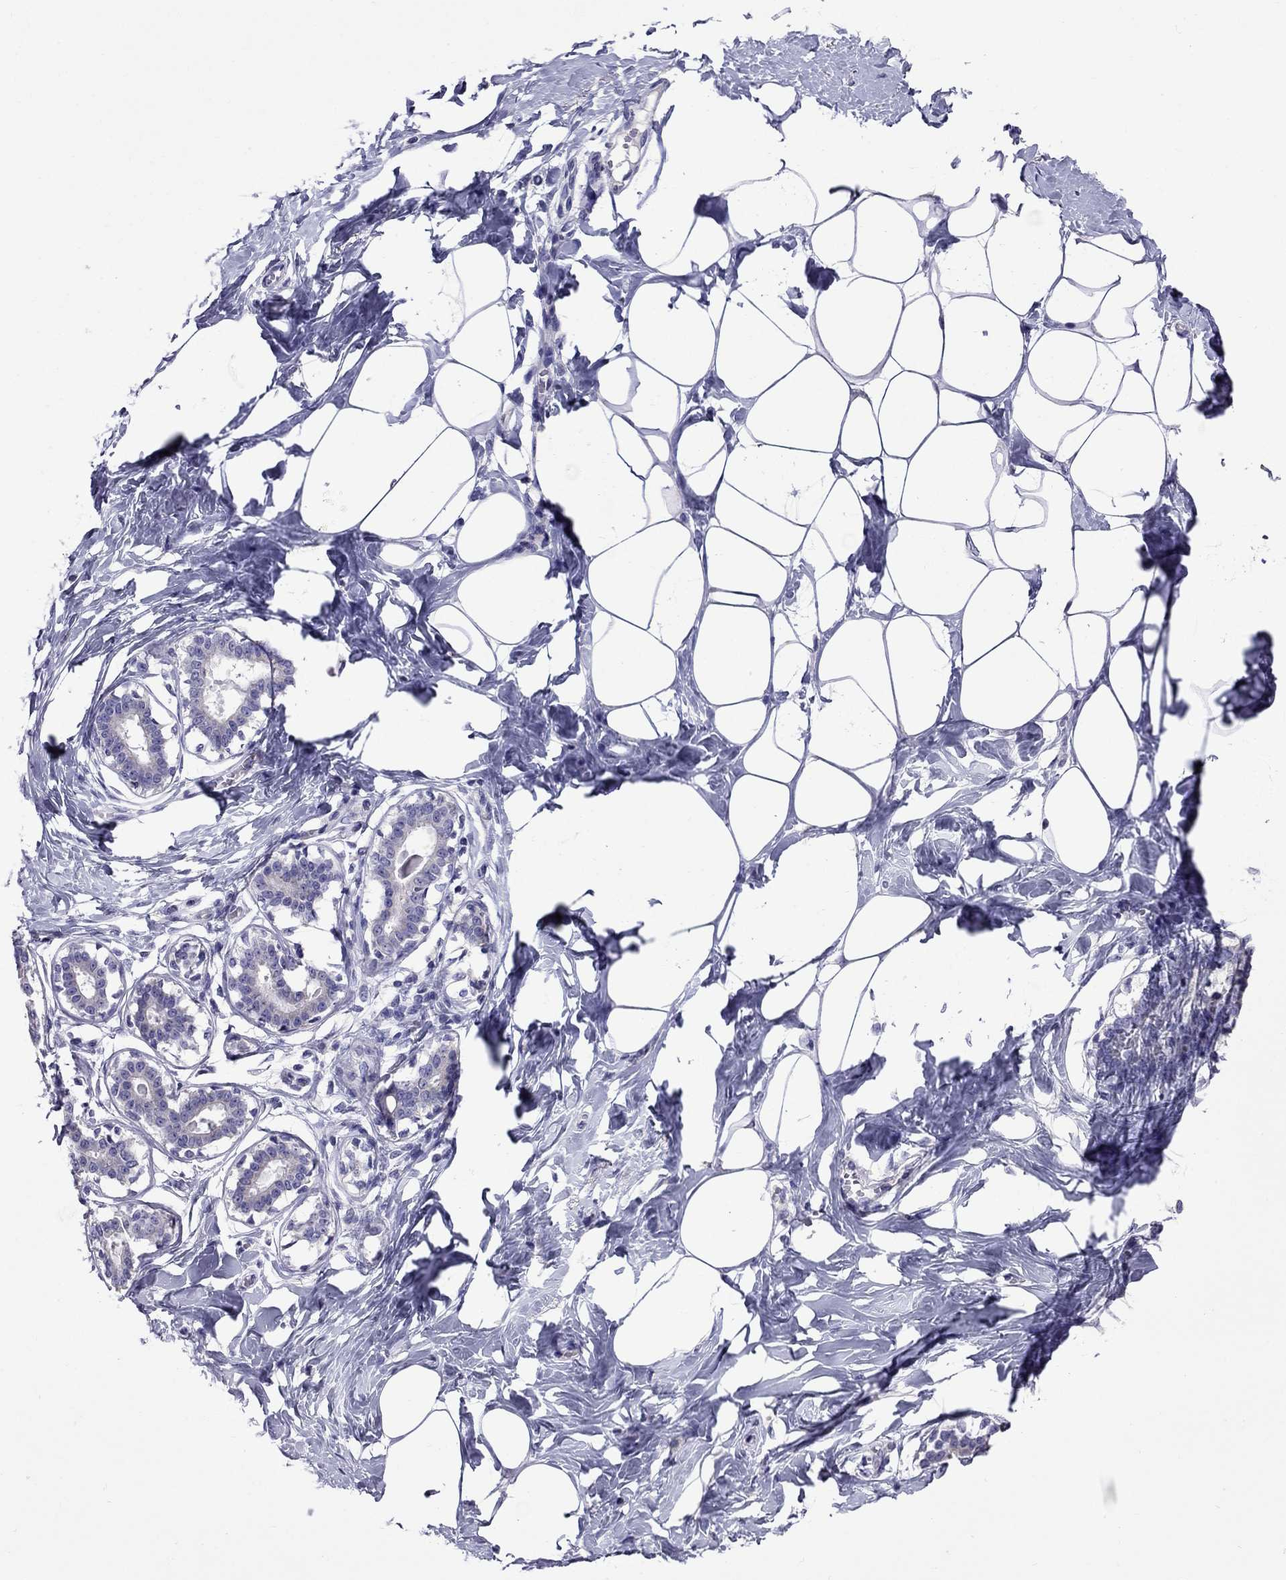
{"staining": {"intensity": "negative", "quantity": "none", "location": "none"}, "tissue": "breast", "cell_type": "Adipocytes", "image_type": "normal", "snomed": [{"axis": "morphology", "description": "Normal tissue, NOS"}, {"axis": "morphology", "description": "Lobular carcinoma, in situ"}, {"axis": "topography", "description": "Breast"}], "caption": "Human breast stained for a protein using immunohistochemistry (IHC) shows no staining in adipocytes.", "gene": "OXCT2", "patient": {"sex": "female", "age": 35}}